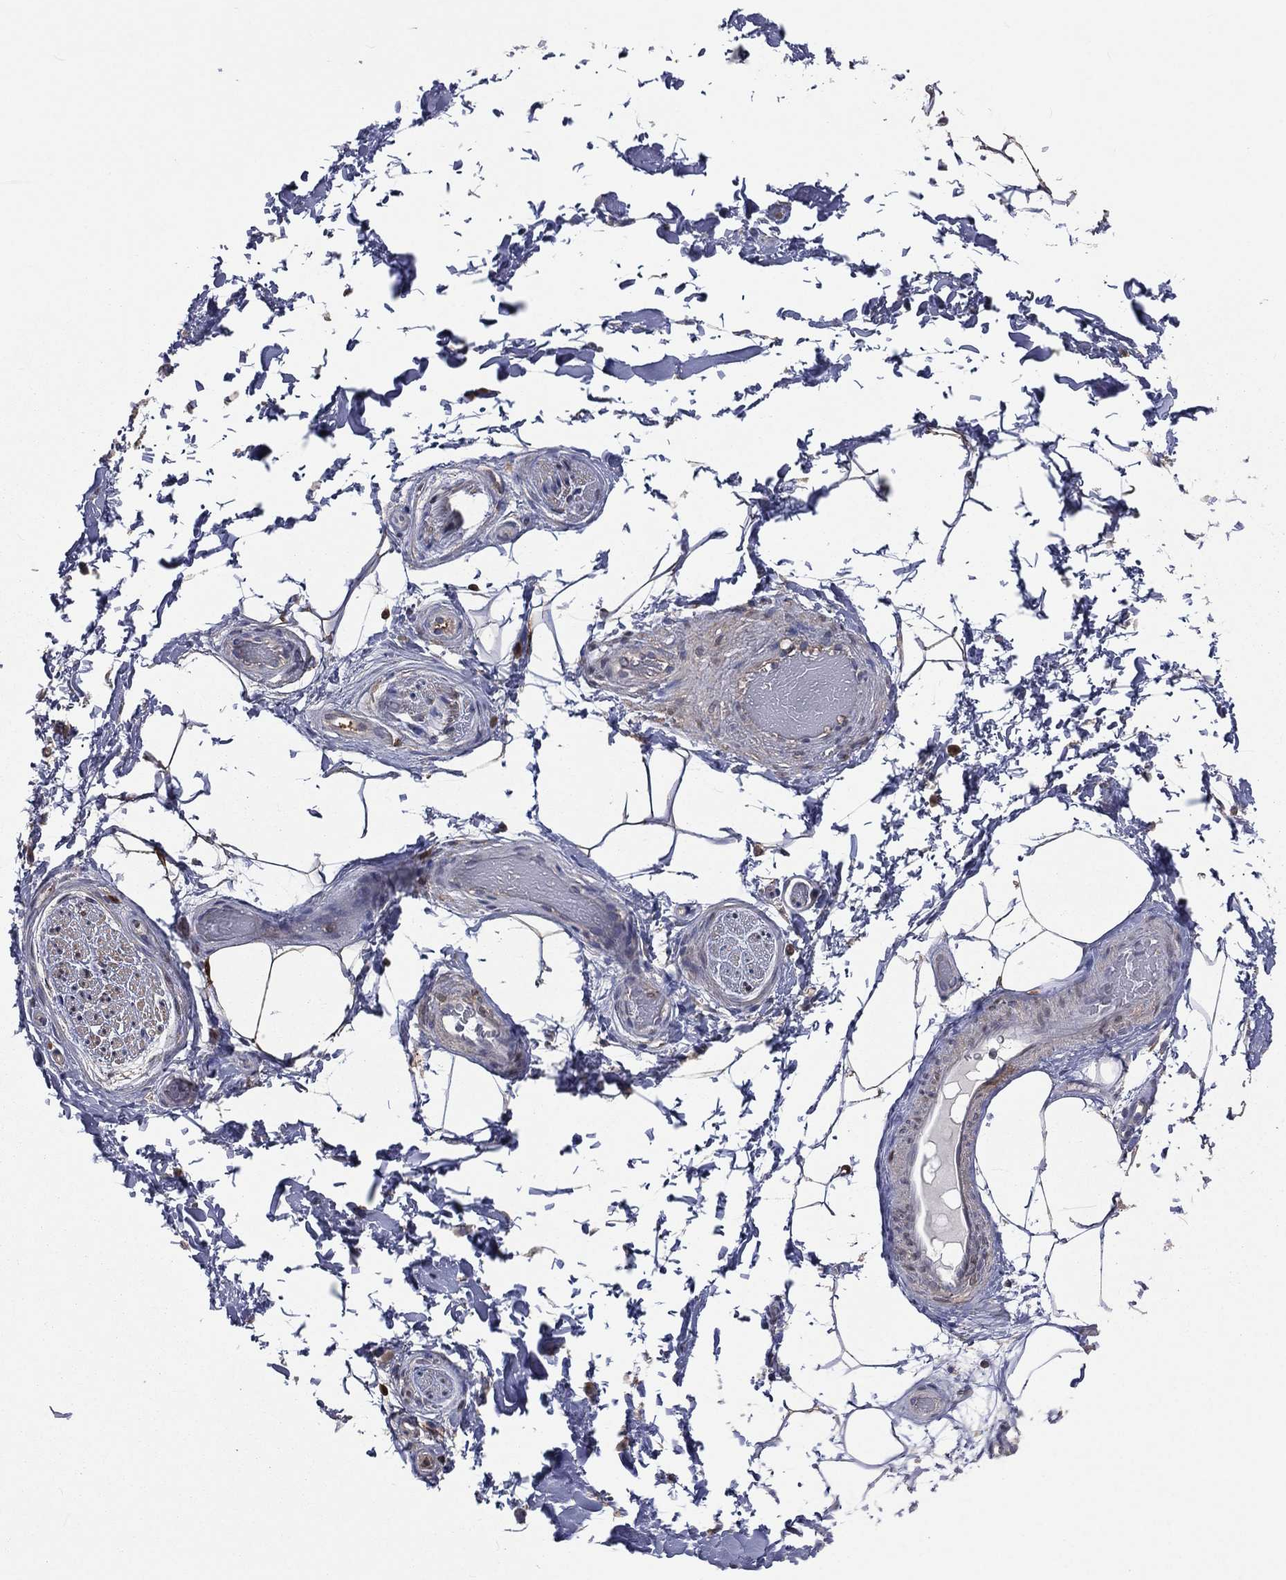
{"staining": {"intensity": "negative", "quantity": "none", "location": "none"}, "tissue": "adipose tissue", "cell_type": "Adipocytes", "image_type": "normal", "snomed": [{"axis": "morphology", "description": "Normal tissue, NOS"}, {"axis": "topography", "description": "Soft tissue"}, {"axis": "topography", "description": "Vascular tissue"}], "caption": "Immunohistochemistry histopathology image of normal adipose tissue: adipose tissue stained with DAB demonstrates no significant protein positivity in adipocytes. Brightfield microscopy of immunohistochemistry (IHC) stained with DAB (3,3'-diaminobenzidine) (brown) and hematoxylin (blue), captured at high magnification.", "gene": "TBC1D2", "patient": {"sex": "male", "age": 41}}